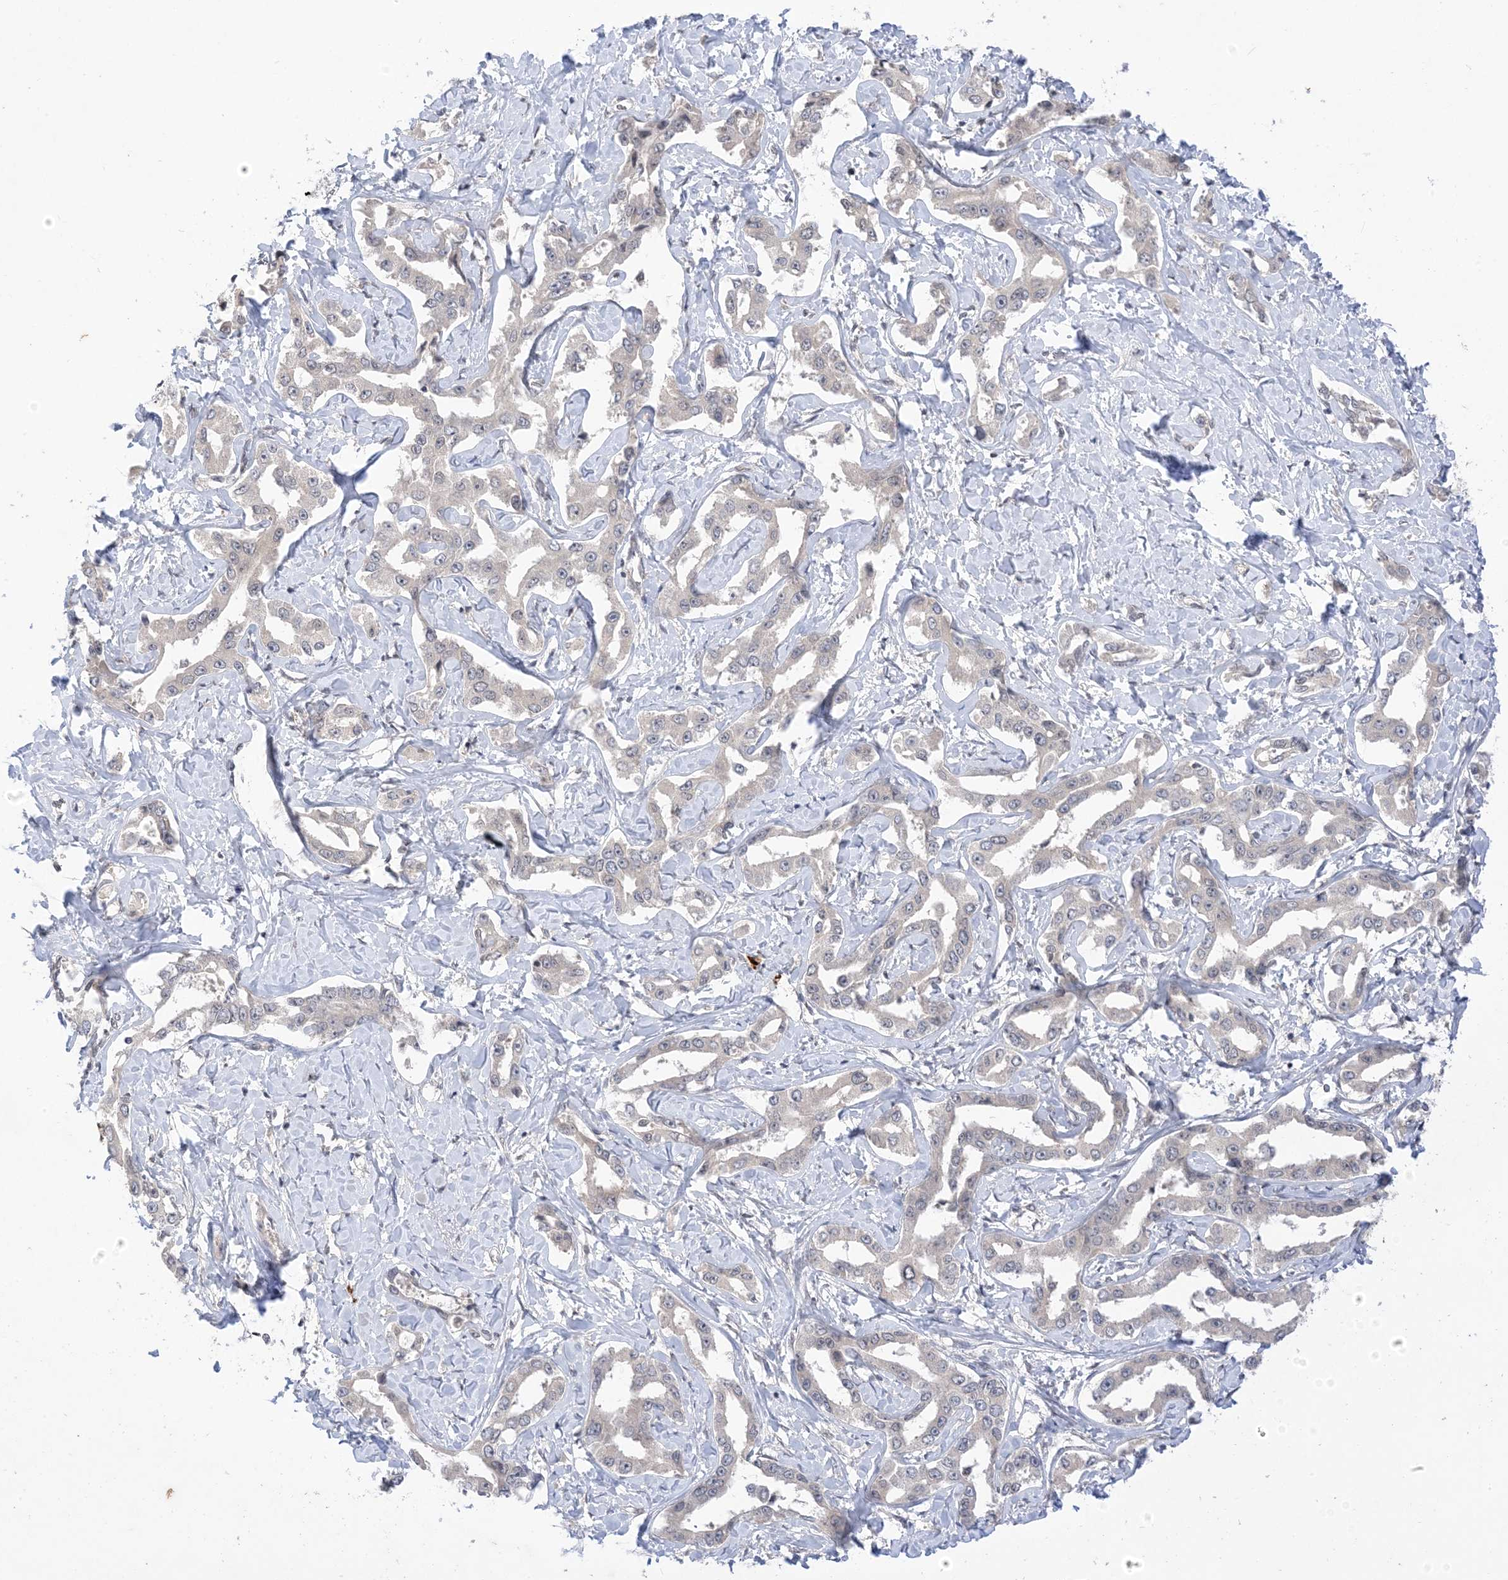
{"staining": {"intensity": "negative", "quantity": "none", "location": "none"}, "tissue": "liver cancer", "cell_type": "Tumor cells", "image_type": "cancer", "snomed": [{"axis": "morphology", "description": "Cholangiocarcinoma"}, {"axis": "topography", "description": "Liver"}], "caption": "Liver cholangiocarcinoma was stained to show a protein in brown. There is no significant staining in tumor cells. Brightfield microscopy of immunohistochemistry (IHC) stained with DAB (3,3'-diaminobenzidine) (brown) and hematoxylin (blue), captured at high magnification.", "gene": "RANBP9", "patient": {"sex": "male", "age": 59}}